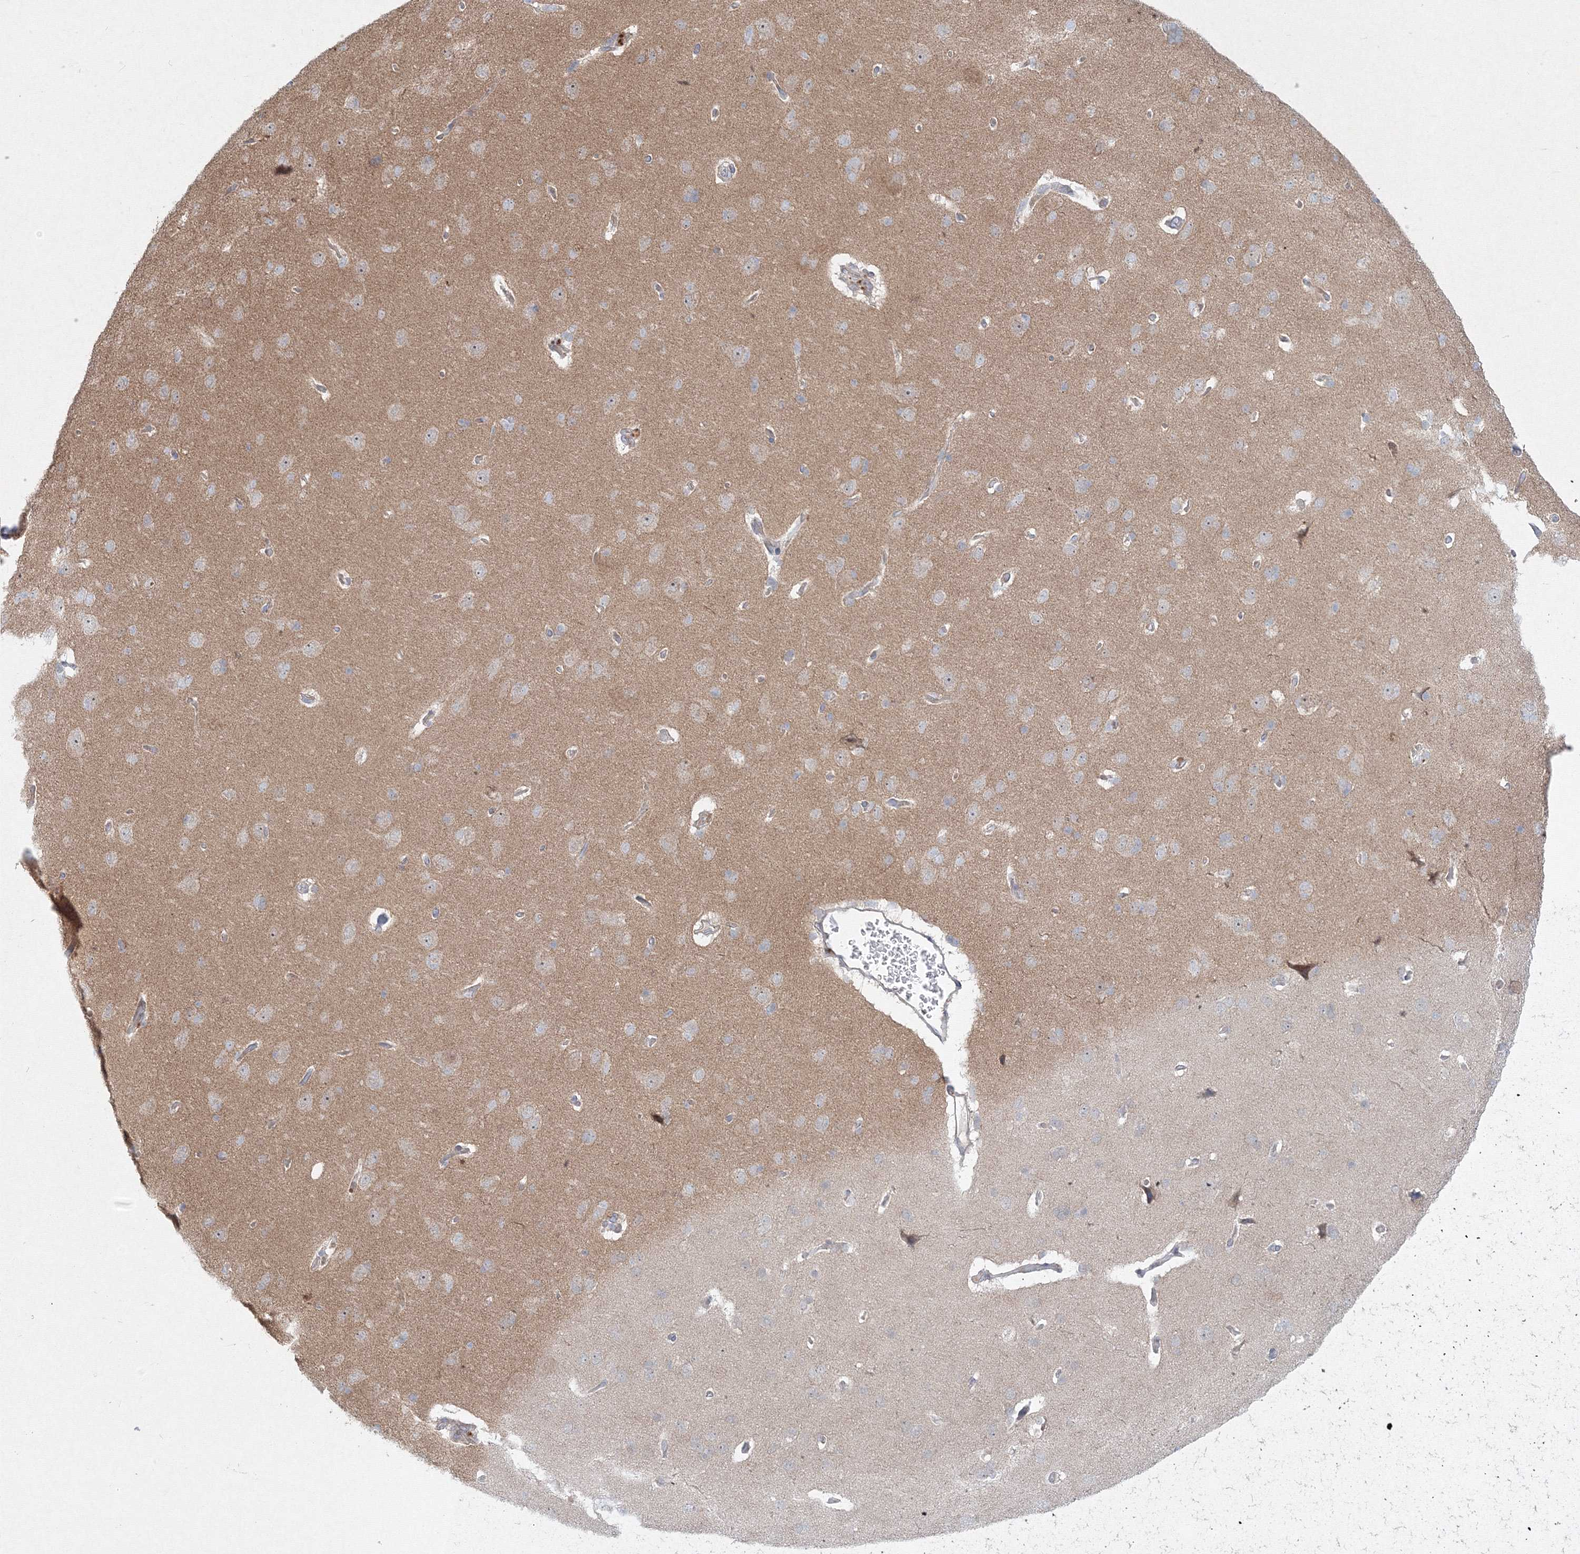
{"staining": {"intensity": "weak", "quantity": ">75%", "location": "cytoplasmic/membranous"}, "tissue": "cerebral cortex", "cell_type": "Endothelial cells", "image_type": "normal", "snomed": [{"axis": "morphology", "description": "Normal tissue, NOS"}, {"axis": "topography", "description": "Cerebral cortex"}], "caption": "High-power microscopy captured an immunohistochemistry photomicrograph of normal cerebral cortex, revealing weak cytoplasmic/membranous positivity in about >75% of endothelial cells.", "gene": "WDR49", "patient": {"sex": "male", "age": 62}}